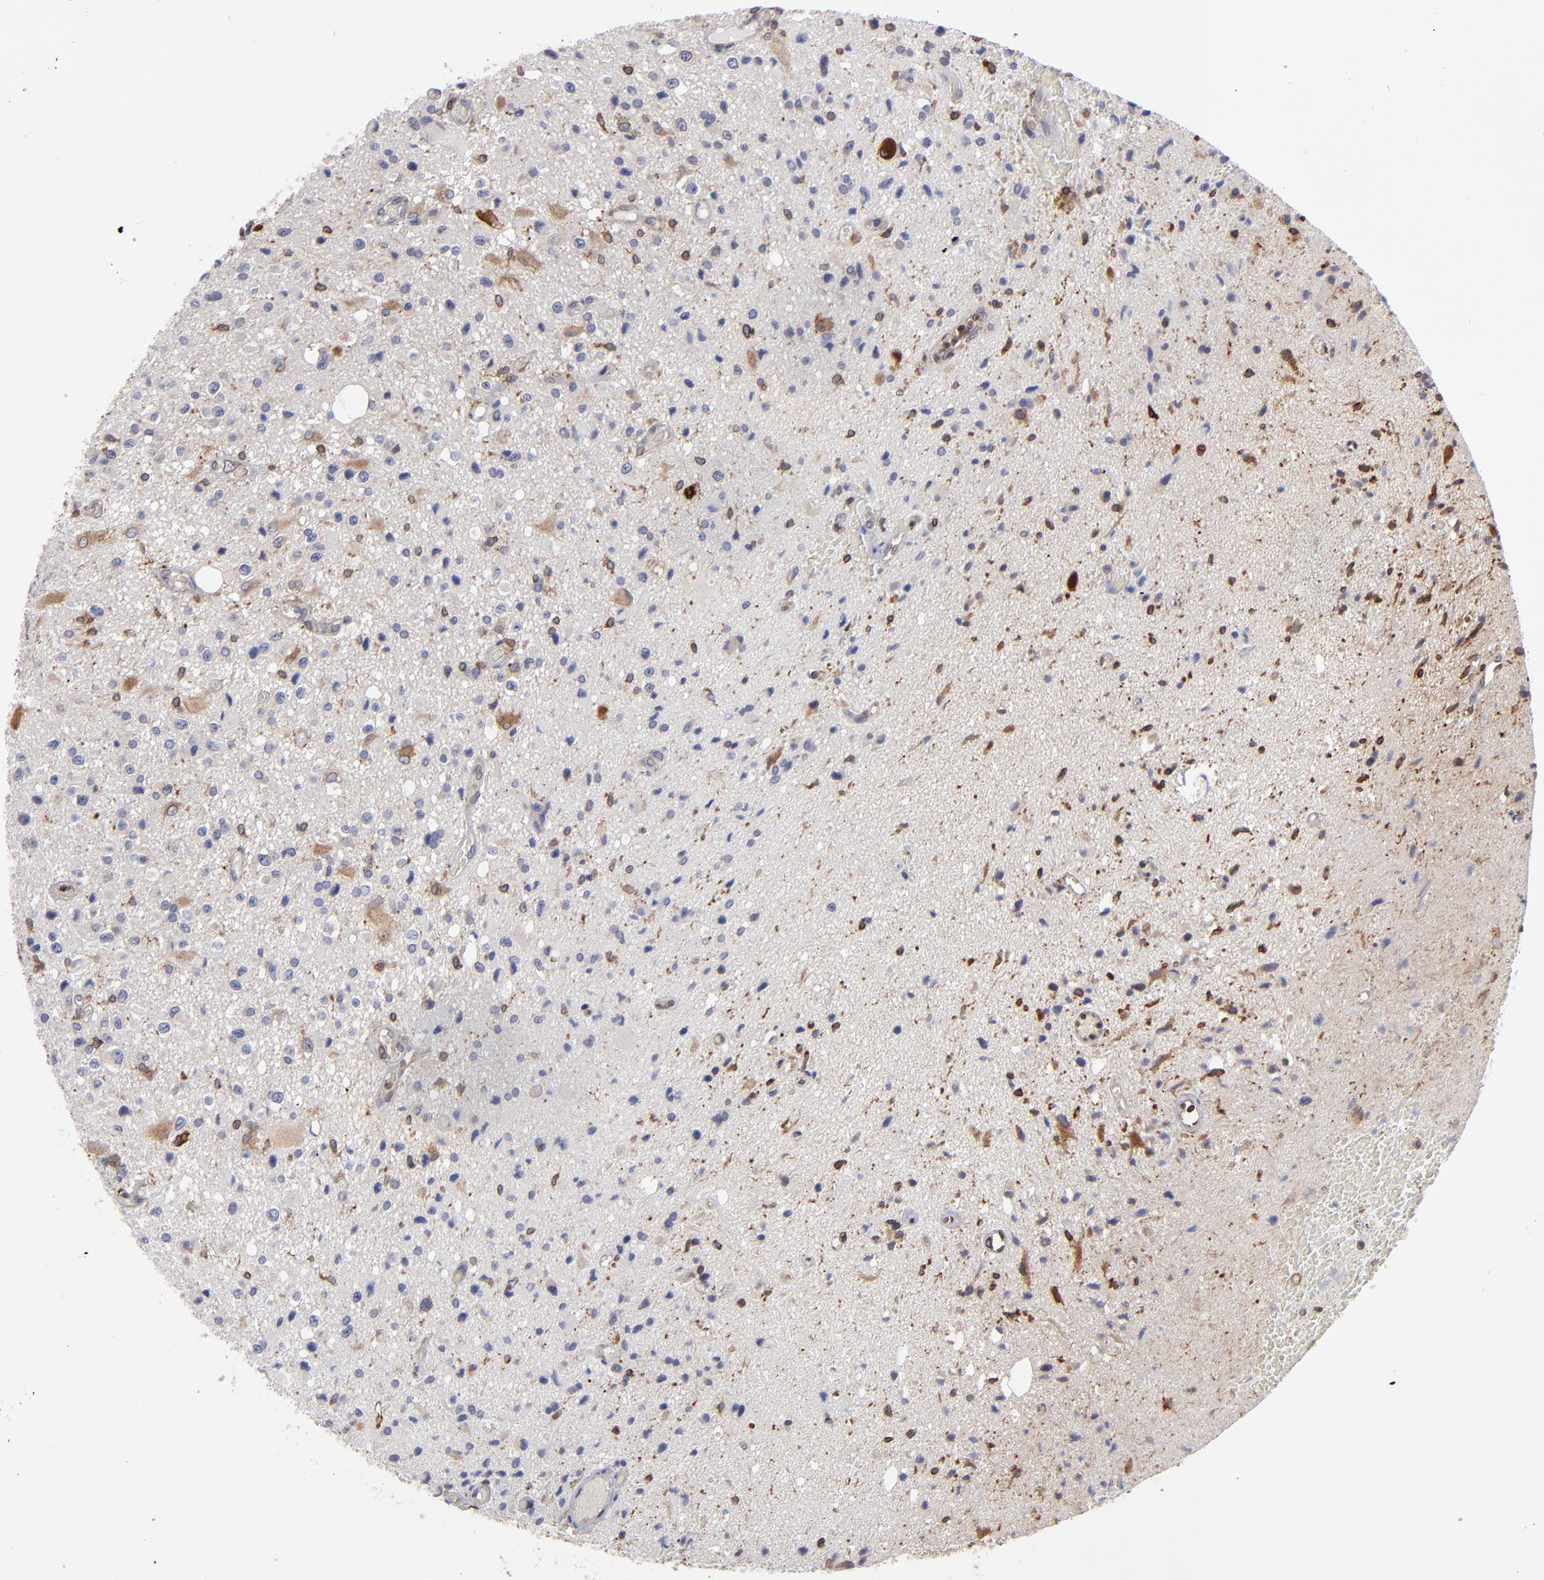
{"staining": {"intensity": "moderate", "quantity": "25%-75%", "location": "cytoplasmic/membranous"}, "tissue": "glioma", "cell_type": "Tumor cells", "image_type": "cancer", "snomed": [{"axis": "morphology", "description": "Glioma, malignant, Low grade"}, {"axis": "topography", "description": "Brain"}], "caption": "Protein expression analysis of human glioma reveals moderate cytoplasmic/membranous expression in about 25%-75% of tumor cells.", "gene": "TMX1", "patient": {"sex": "male", "age": 58}}